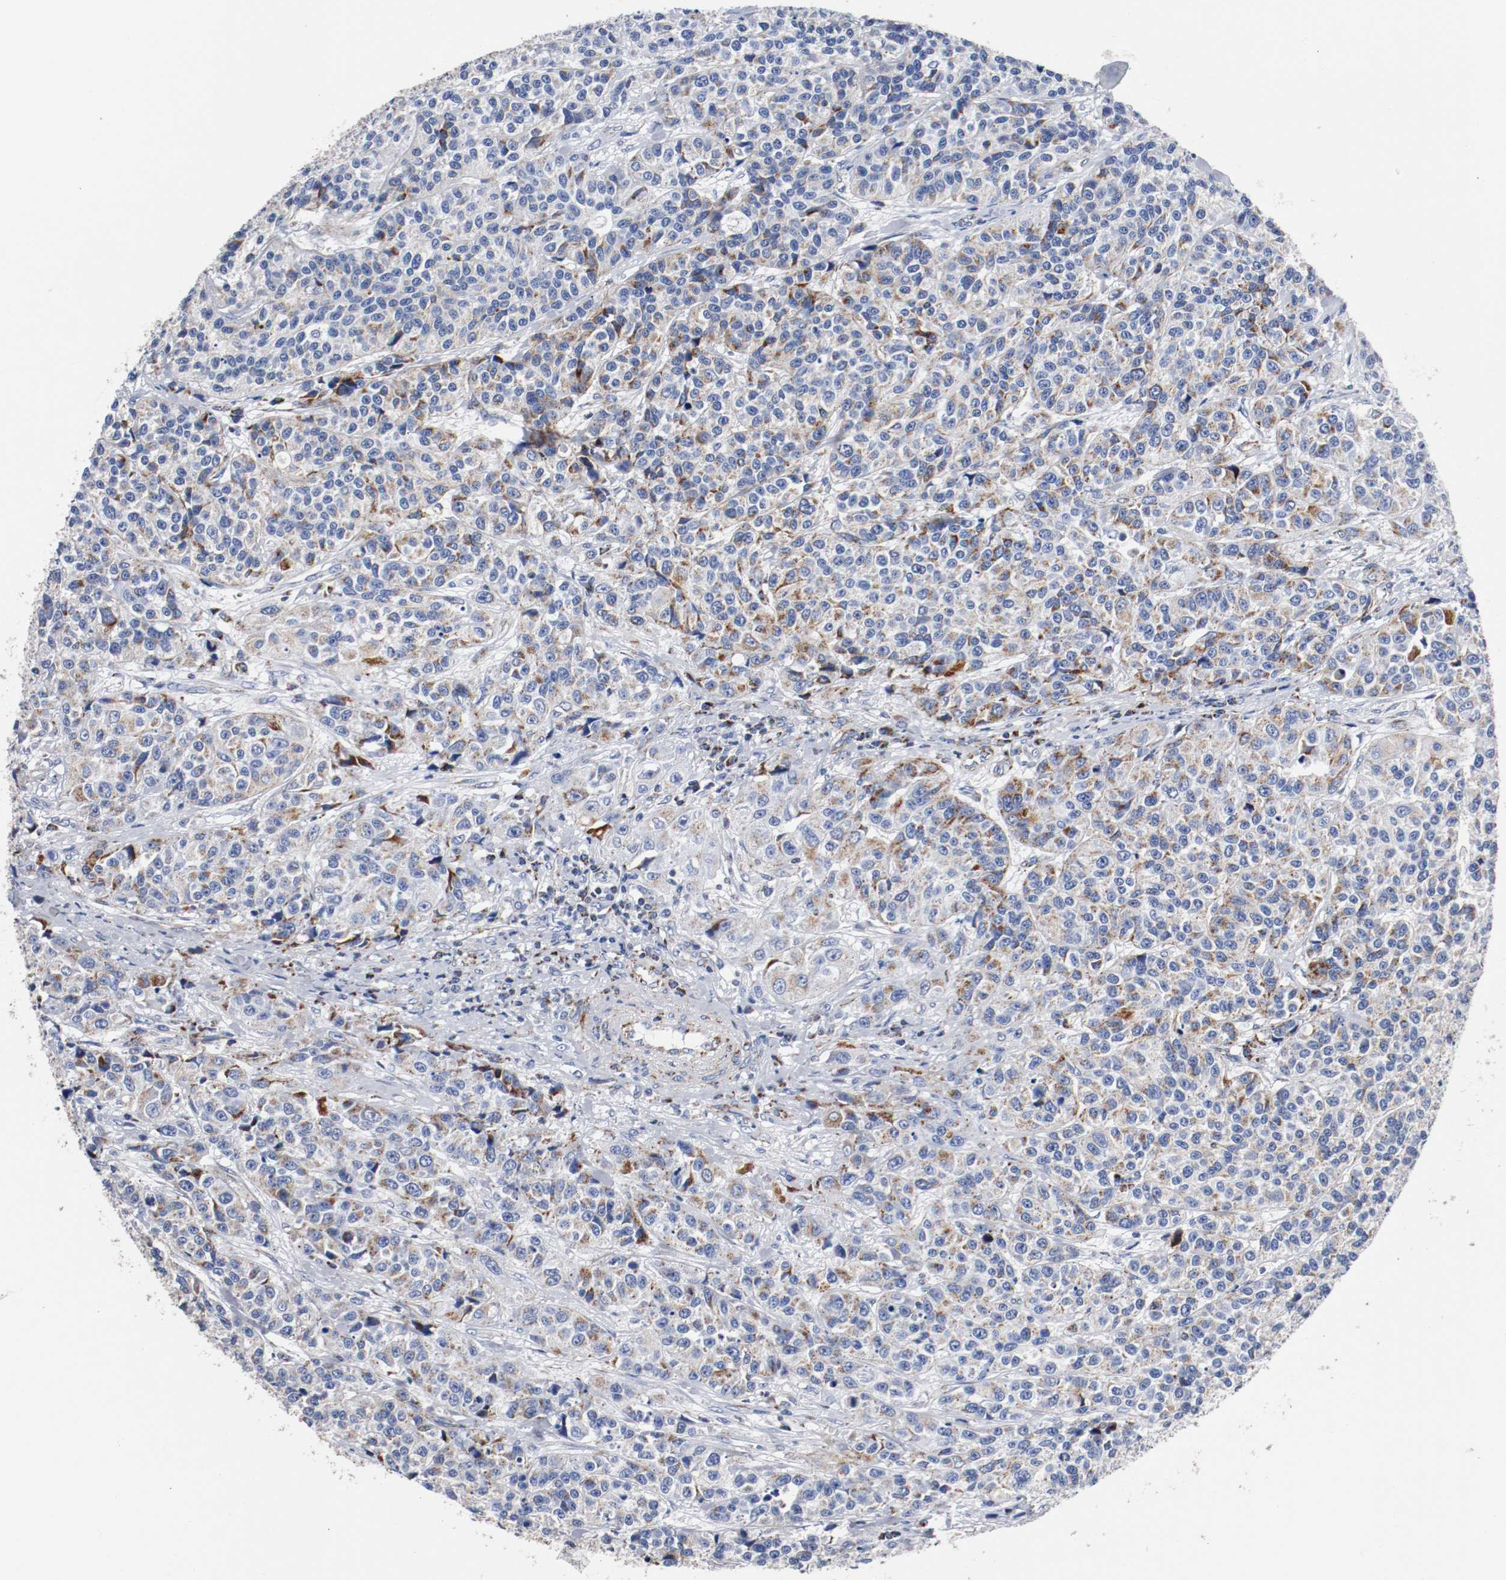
{"staining": {"intensity": "moderate", "quantity": "25%-75%", "location": "cytoplasmic/membranous"}, "tissue": "urothelial cancer", "cell_type": "Tumor cells", "image_type": "cancer", "snomed": [{"axis": "morphology", "description": "Urothelial carcinoma, High grade"}, {"axis": "topography", "description": "Urinary bladder"}], "caption": "A micrograph of human urothelial cancer stained for a protein displays moderate cytoplasmic/membranous brown staining in tumor cells.", "gene": "TUBD1", "patient": {"sex": "female", "age": 81}}